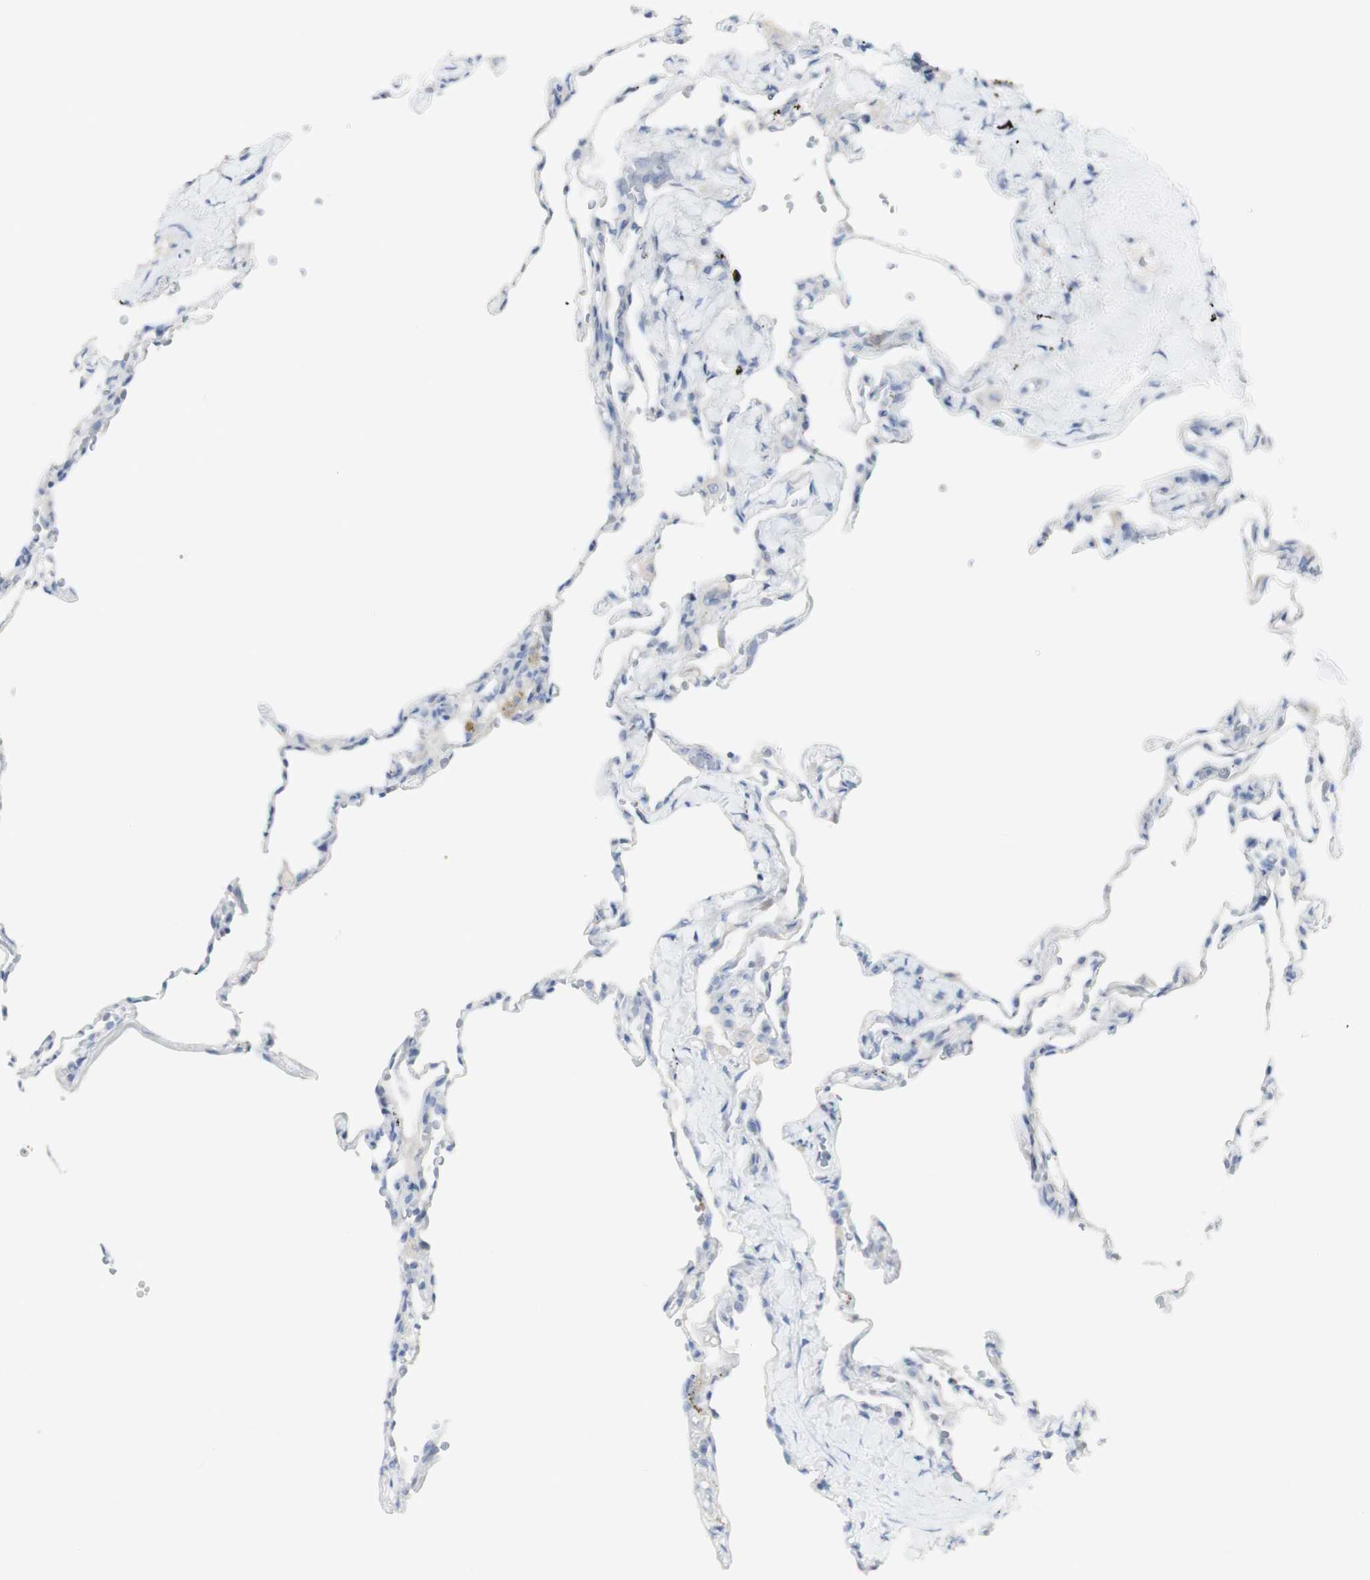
{"staining": {"intensity": "negative", "quantity": "none", "location": "none"}, "tissue": "lung", "cell_type": "Alveolar cells", "image_type": "normal", "snomed": [{"axis": "morphology", "description": "Normal tissue, NOS"}, {"axis": "topography", "description": "Lung"}], "caption": "Lung was stained to show a protein in brown. There is no significant staining in alveolar cells. Nuclei are stained in blue.", "gene": "CD207", "patient": {"sex": "male", "age": 59}}